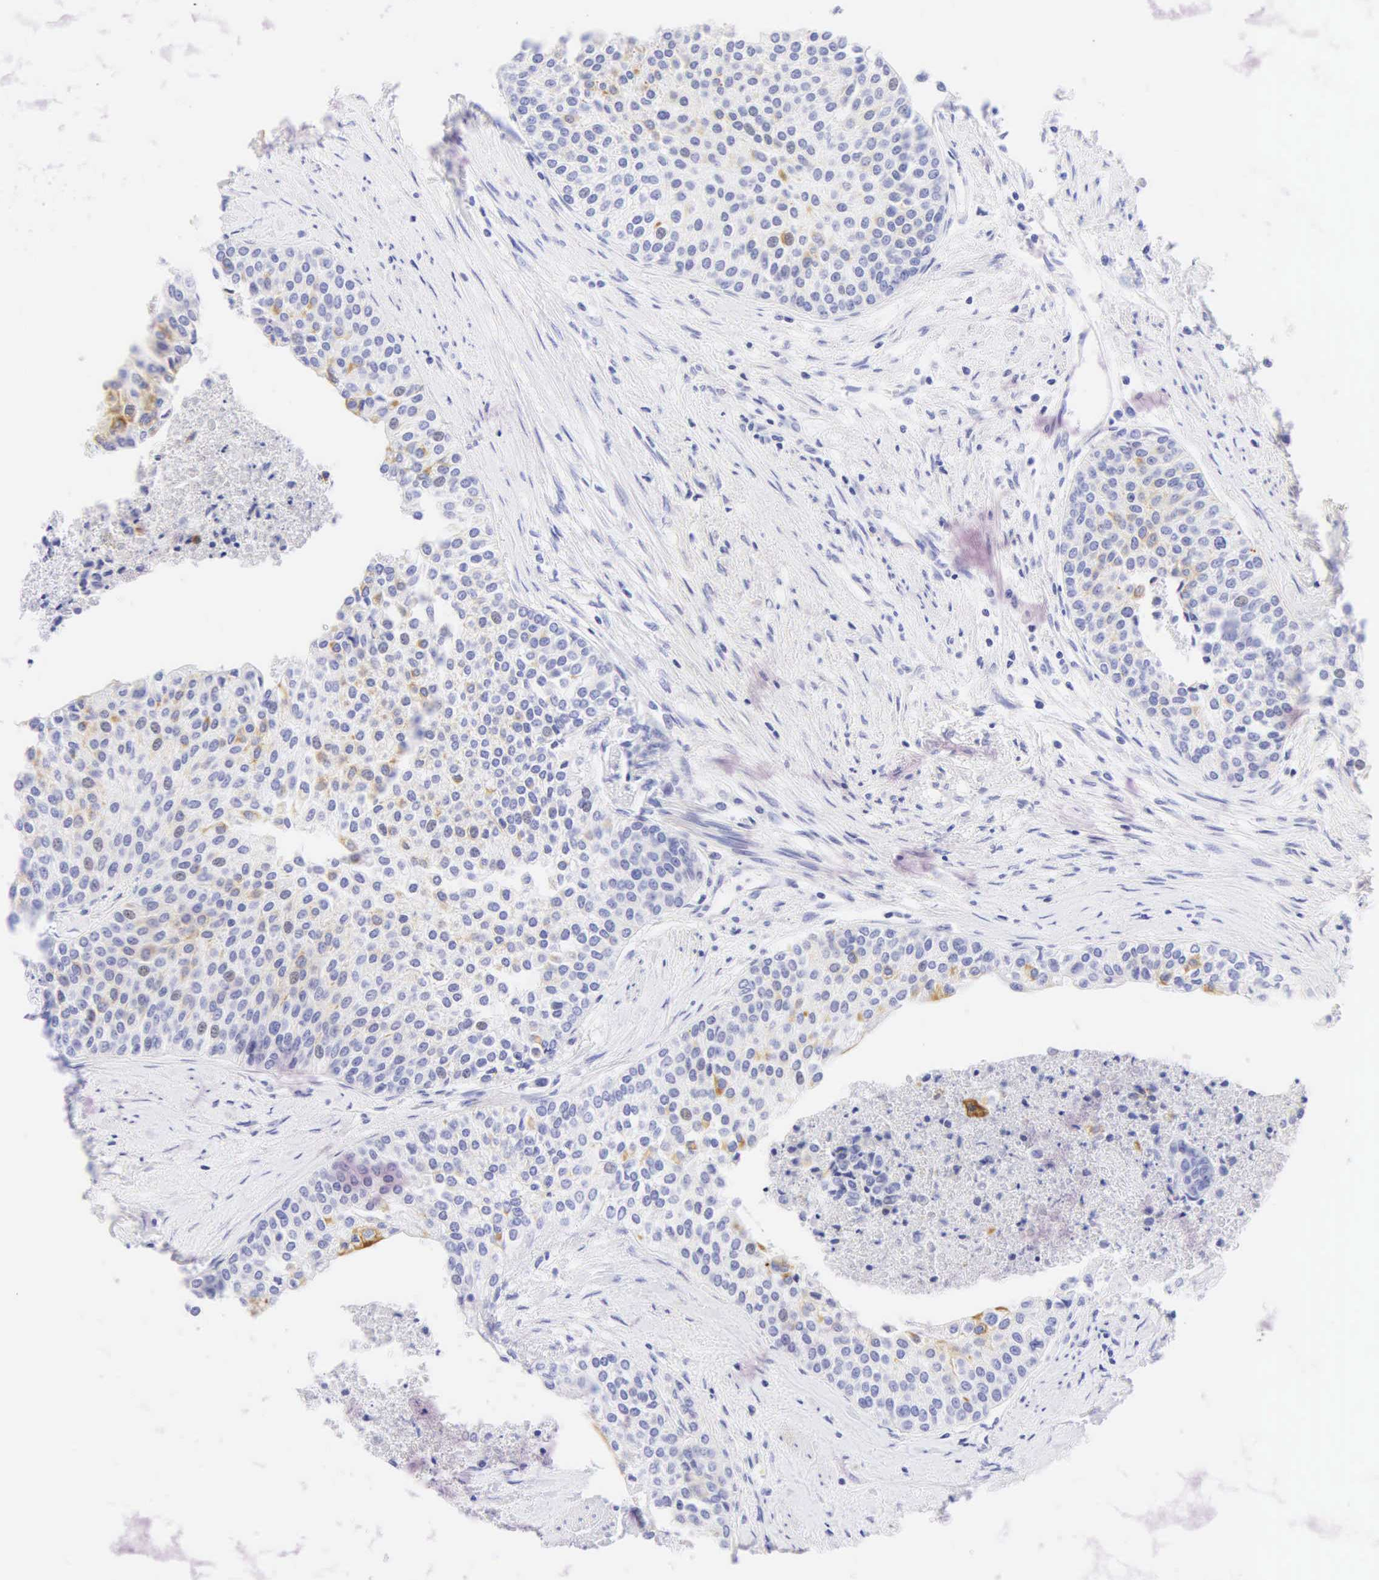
{"staining": {"intensity": "negative", "quantity": "none", "location": "none"}, "tissue": "urothelial cancer", "cell_type": "Tumor cells", "image_type": "cancer", "snomed": [{"axis": "morphology", "description": "Urothelial carcinoma, Low grade"}, {"axis": "topography", "description": "Urinary bladder"}], "caption": "Immunohistochemistry image of neoplastic tissue: urothelial carcinoma (low-grade) stained with DAB (3,3'-diaminobenzidine) exhibits no significant protein expression in tumor cells.", "gene": "KRT20", "patient": {"sex": "female", "age": 73}}